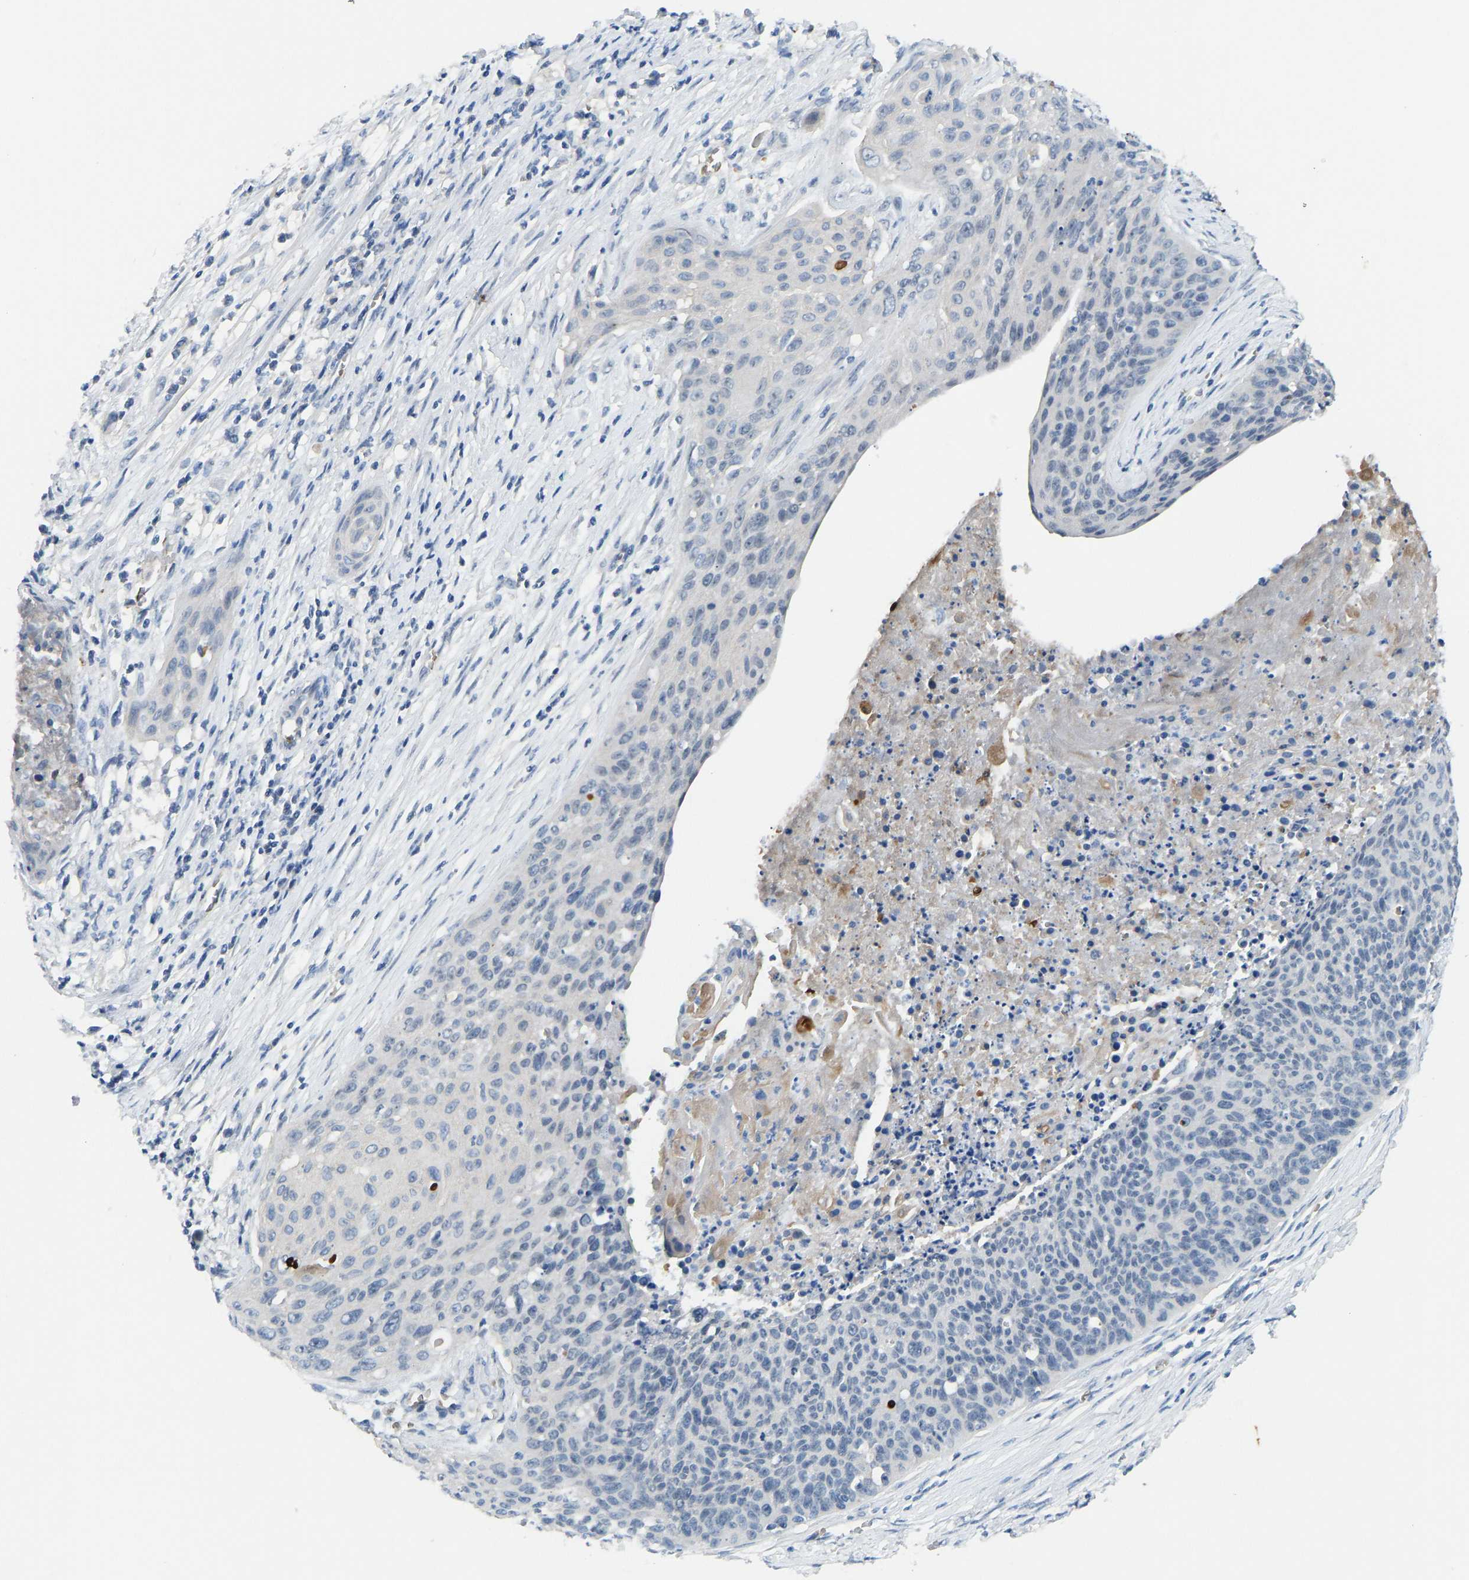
{"staining": {"intensity": "negative", "quantity": "none", "location": "none"}, "tissue": "cervical cancer", "cell_type": "Tumor cells", "image_type": "cancer", "snomed": [{"axis": "morphology", "description": "Squamous cell carcinoma, NOS"}, {"axis": "topography", "description": "Cervix"}], "caption": "Histopathology image shows no significant protein positivity in tumor cells of cervical squamous cell carcinoma. Nuclei are stained in blue.", "gene": "PIGS", "patient": {"sex": "female", "age": 55}}